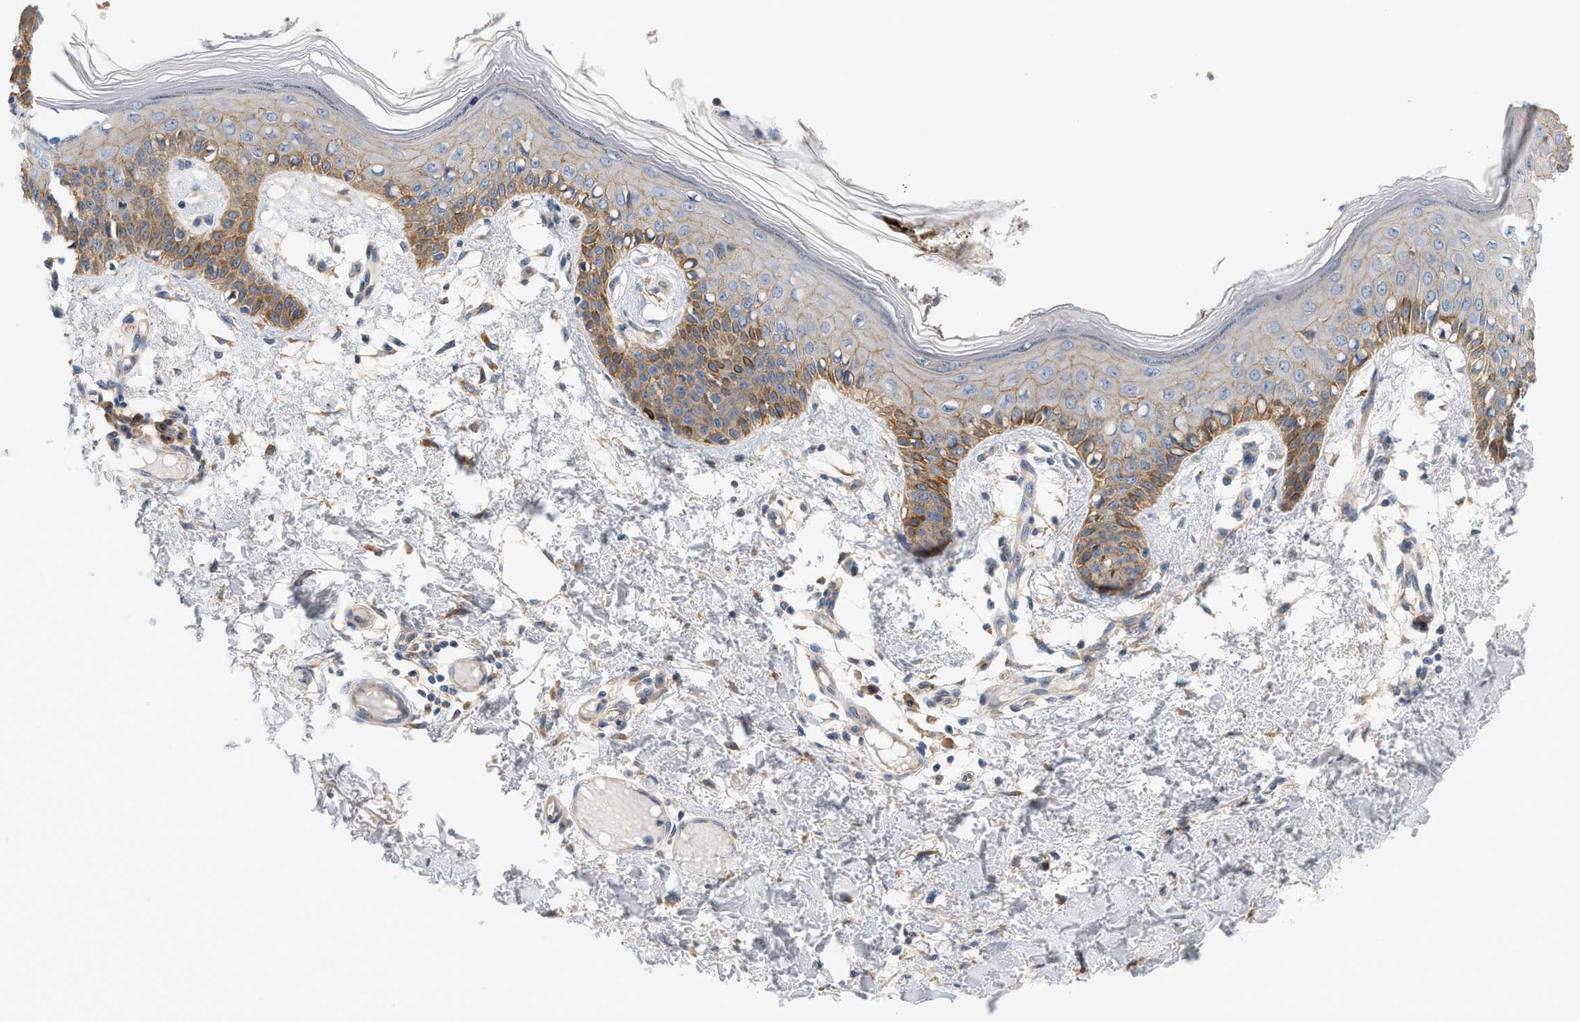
{"staining": {"intensity": "moderate", "quantity": ">75%", "location": "cytoplasmic/membranous"}, "tissue": "skin", "cell_type": "Fibroblasts", "image_type": "normal", "snomed": [{"axis": "morphology", "description": "Normal tissue, NOS"}, {"axis": "topography", "description": "Skin"}], "caption": "The photomicrograph displays immunohistochemical staining of unremarkable skin. There is moderate cytoplasmic/membranous expression is present in about >75% of fibroblasts. (brown staining indicates protein expression, while blue staining denotes nuclei).", "gene": "CTXN1", "patient": {"sex": "male", "age": 53}}